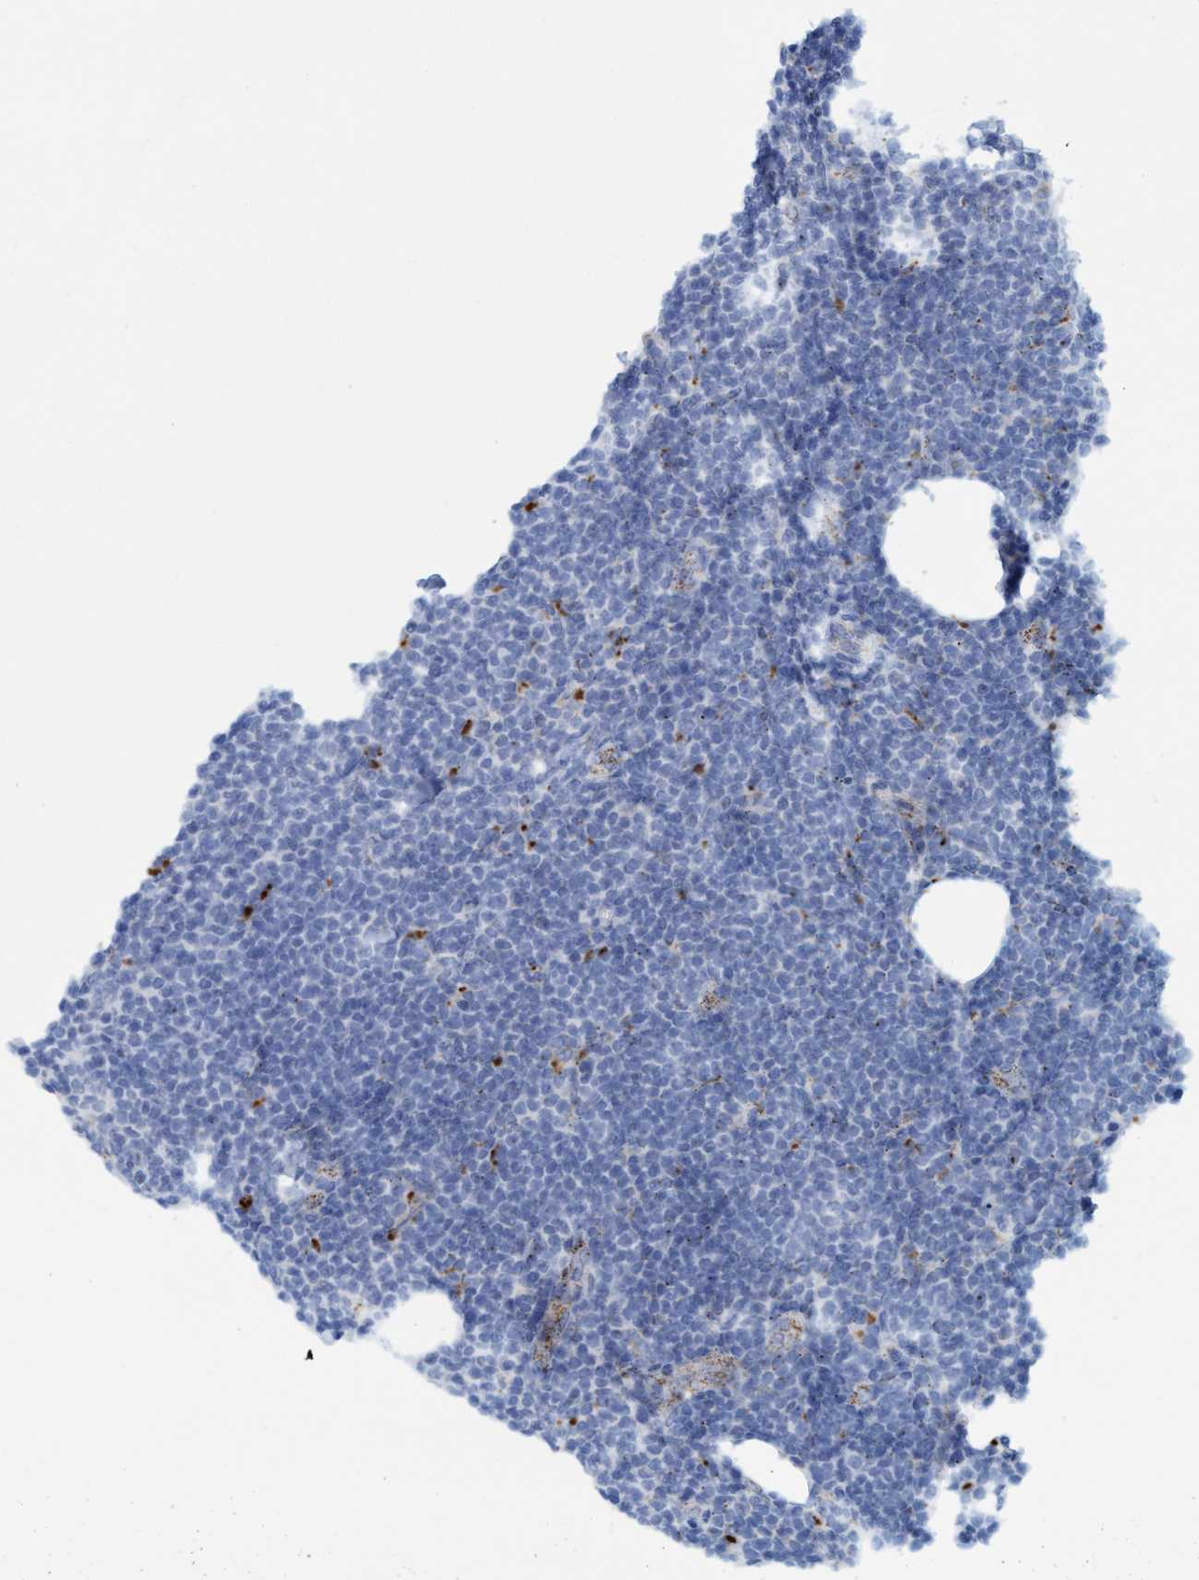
{"staining": {"intensity": "negative", "quantity": "none", "location": "none"}, "tissue": "lymphoma", "cell_type": "Tumor cells", "image_type": "cancer", "snomed": [{"axis": "morphology", "description": "Malignant lymphoma, non-Hodgkin's type, Low grade"}, {"axis": "topography", "description": "Lymph node"}], "caption": "A photomicrograph of human low-grade malignant lymphoma, non-Hodgkin's type is negative for staining in tumor cells. The staining was performed using DAB (3,3'-diaminobenzidine) to visualize the protein expression in brown, while the nuclei were stained in blue with hematoxylin (Magnification: 20x).", "gene": "SGSH", "patient": {"sex": "male", "age": 66}}